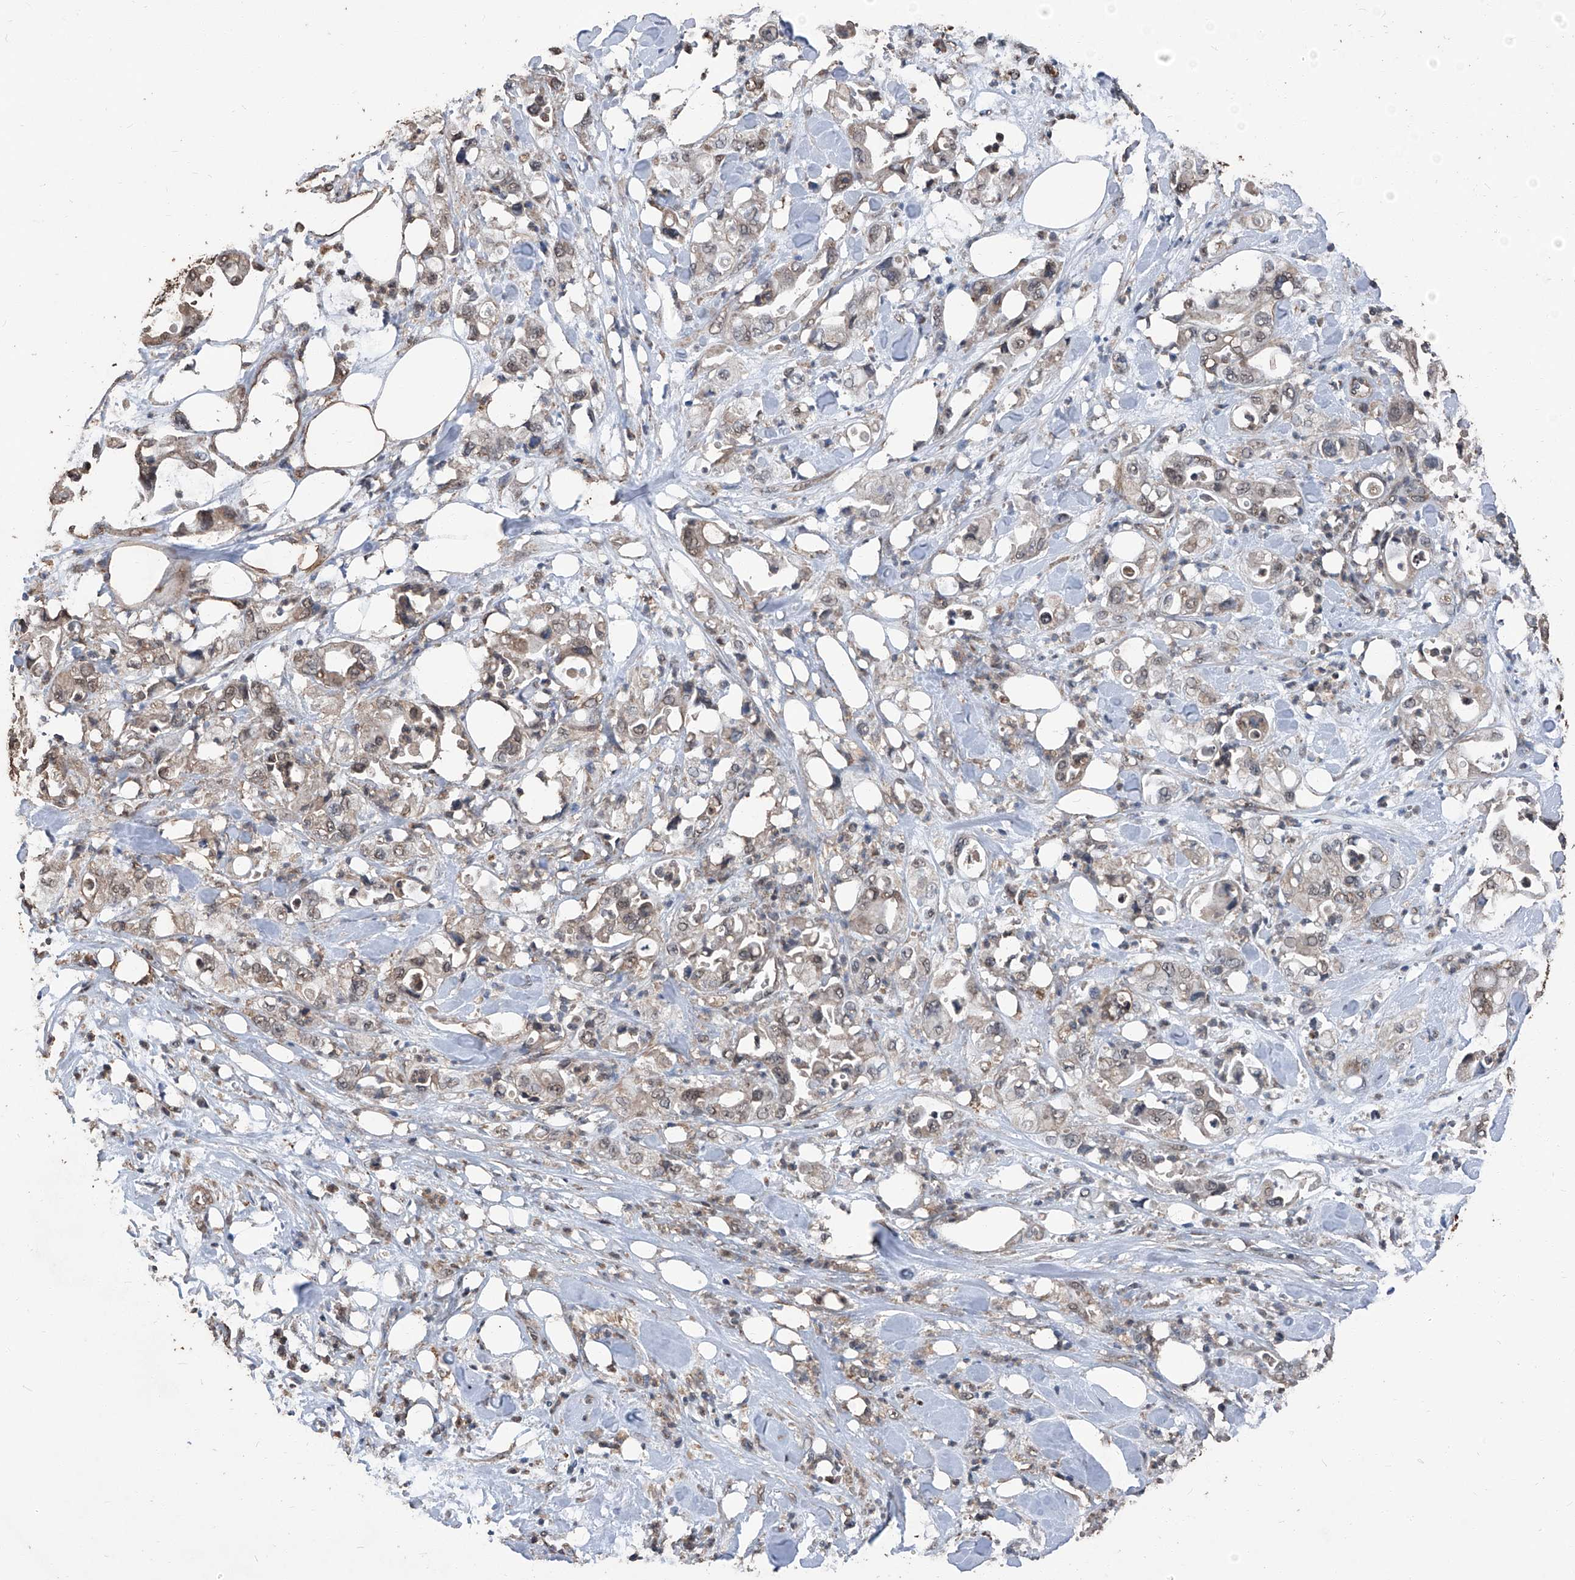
{"staining": {"intensity": "weak", "quantity": ">75%", "location": "cytoplasmic/membranous"}, "tissue": "pancreatic cancer", "cell_type": "Tumor cells", "image_type": "cancer", "snomed": [{"axis": "morphology", "description": "Adenocarcinoma, NOS"}, {"axis": "topography", "description": "Pancreas"}], "caption": "Protein expression analysis of human adenocarcinoma (pancreatic) reveals weak cytoplasmic/membranous expression in about >75% of tumor cells.", "gene": "STARD7", "patient": {"sex": "male", "age": 70}}